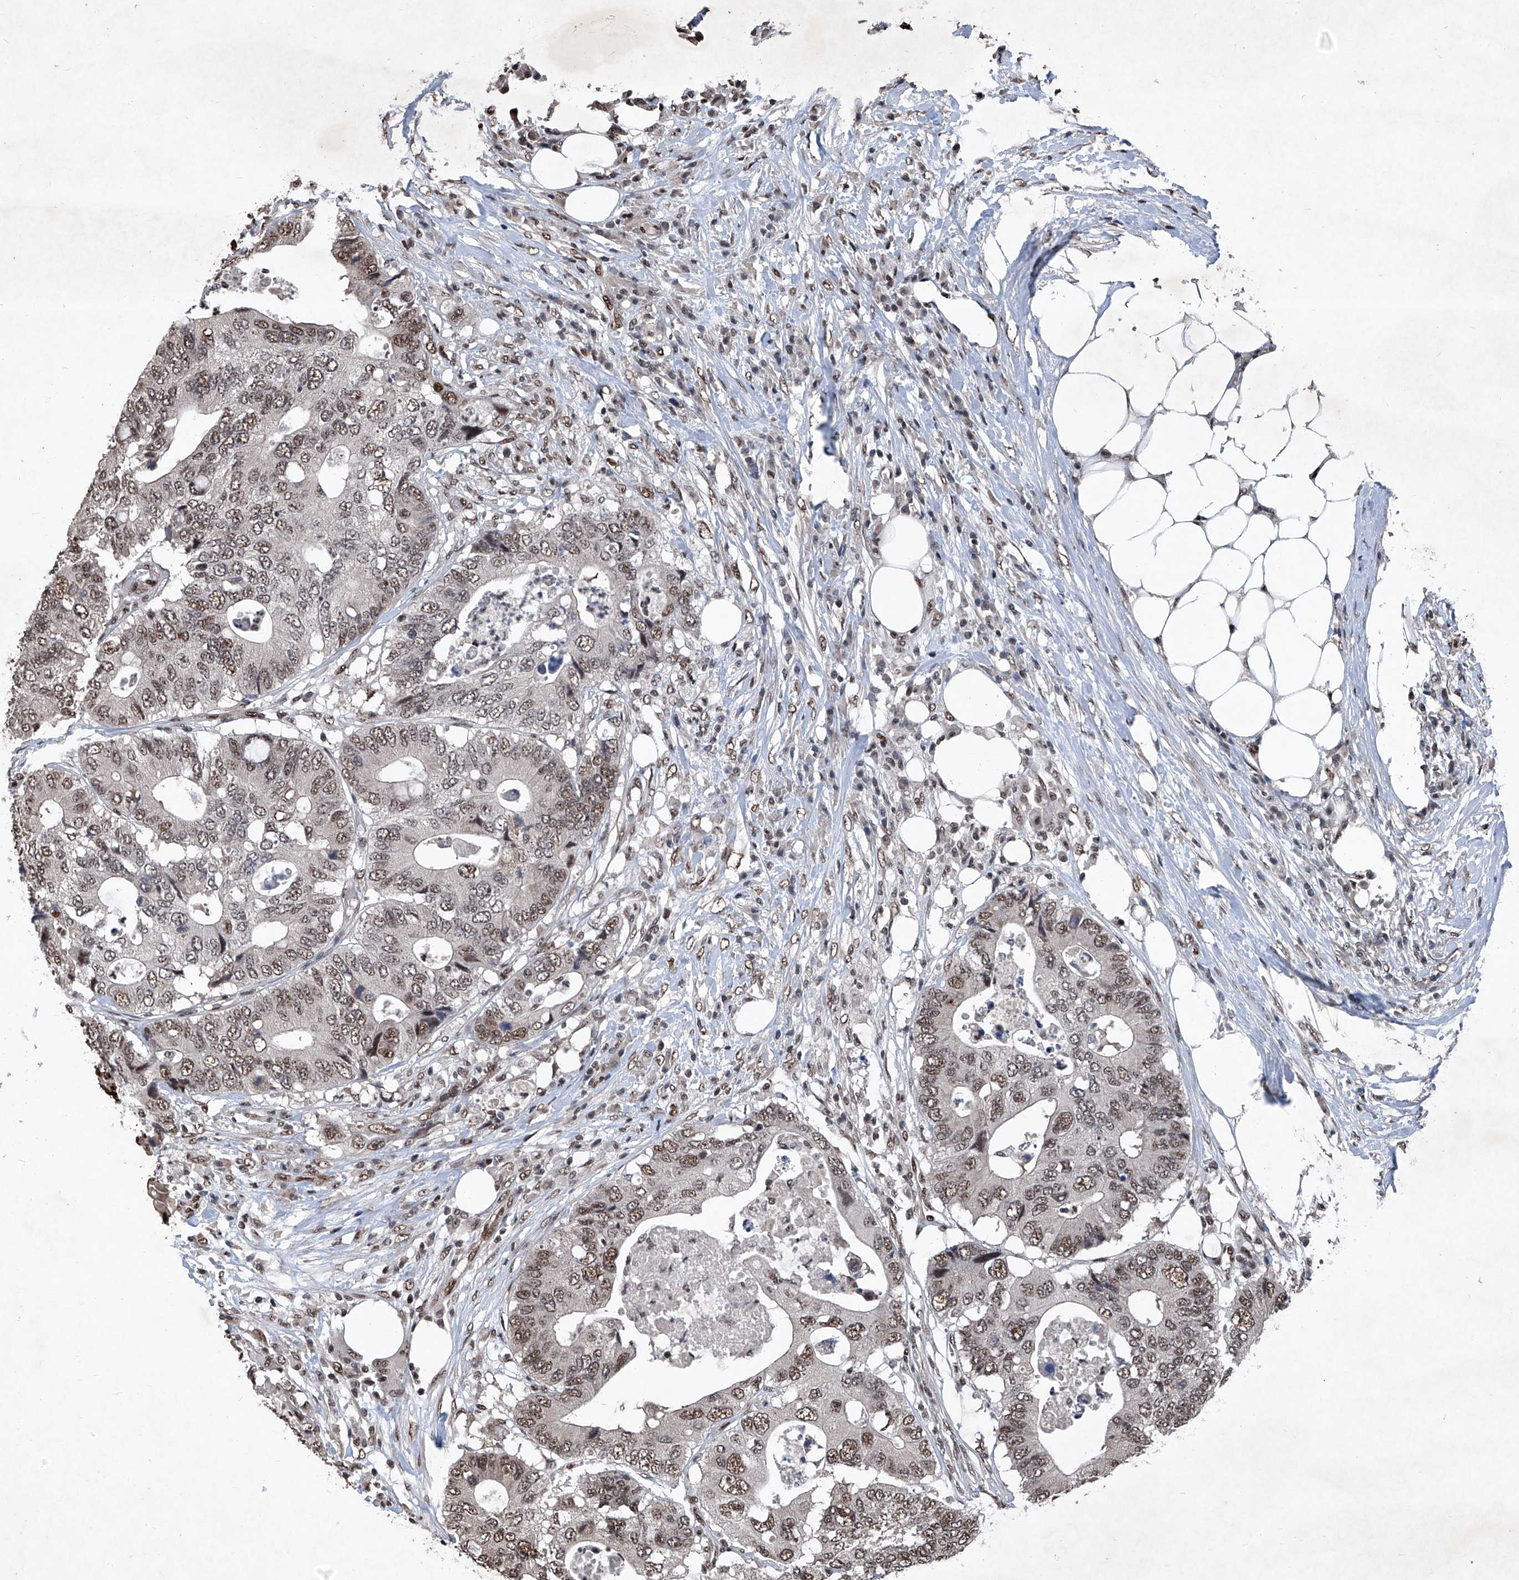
{"staining": {"intensity": "moderate", "quantity": ">75%", "location": "nuclear"}, "tissue": "colorectal cancer", "cell_type": "Tumor cells", "image_type": "cancer", "snomed": [{"axis": "morphology", "description": "Adenocarcinoma, NOS"}, {"axis": "topography", "description": "Colon"}], "caption": "Colorectal cancer (adenocarcinoma) tissue demonstrates moderate nuclear expression in about >75% of tumor cells The staining was performed using DAB, with brown indicating positive protein expression. Nuclei are stained blue with hematoxylin.", "gene": "DDX39B", "patient": {"sex": "male", "age": 71}}